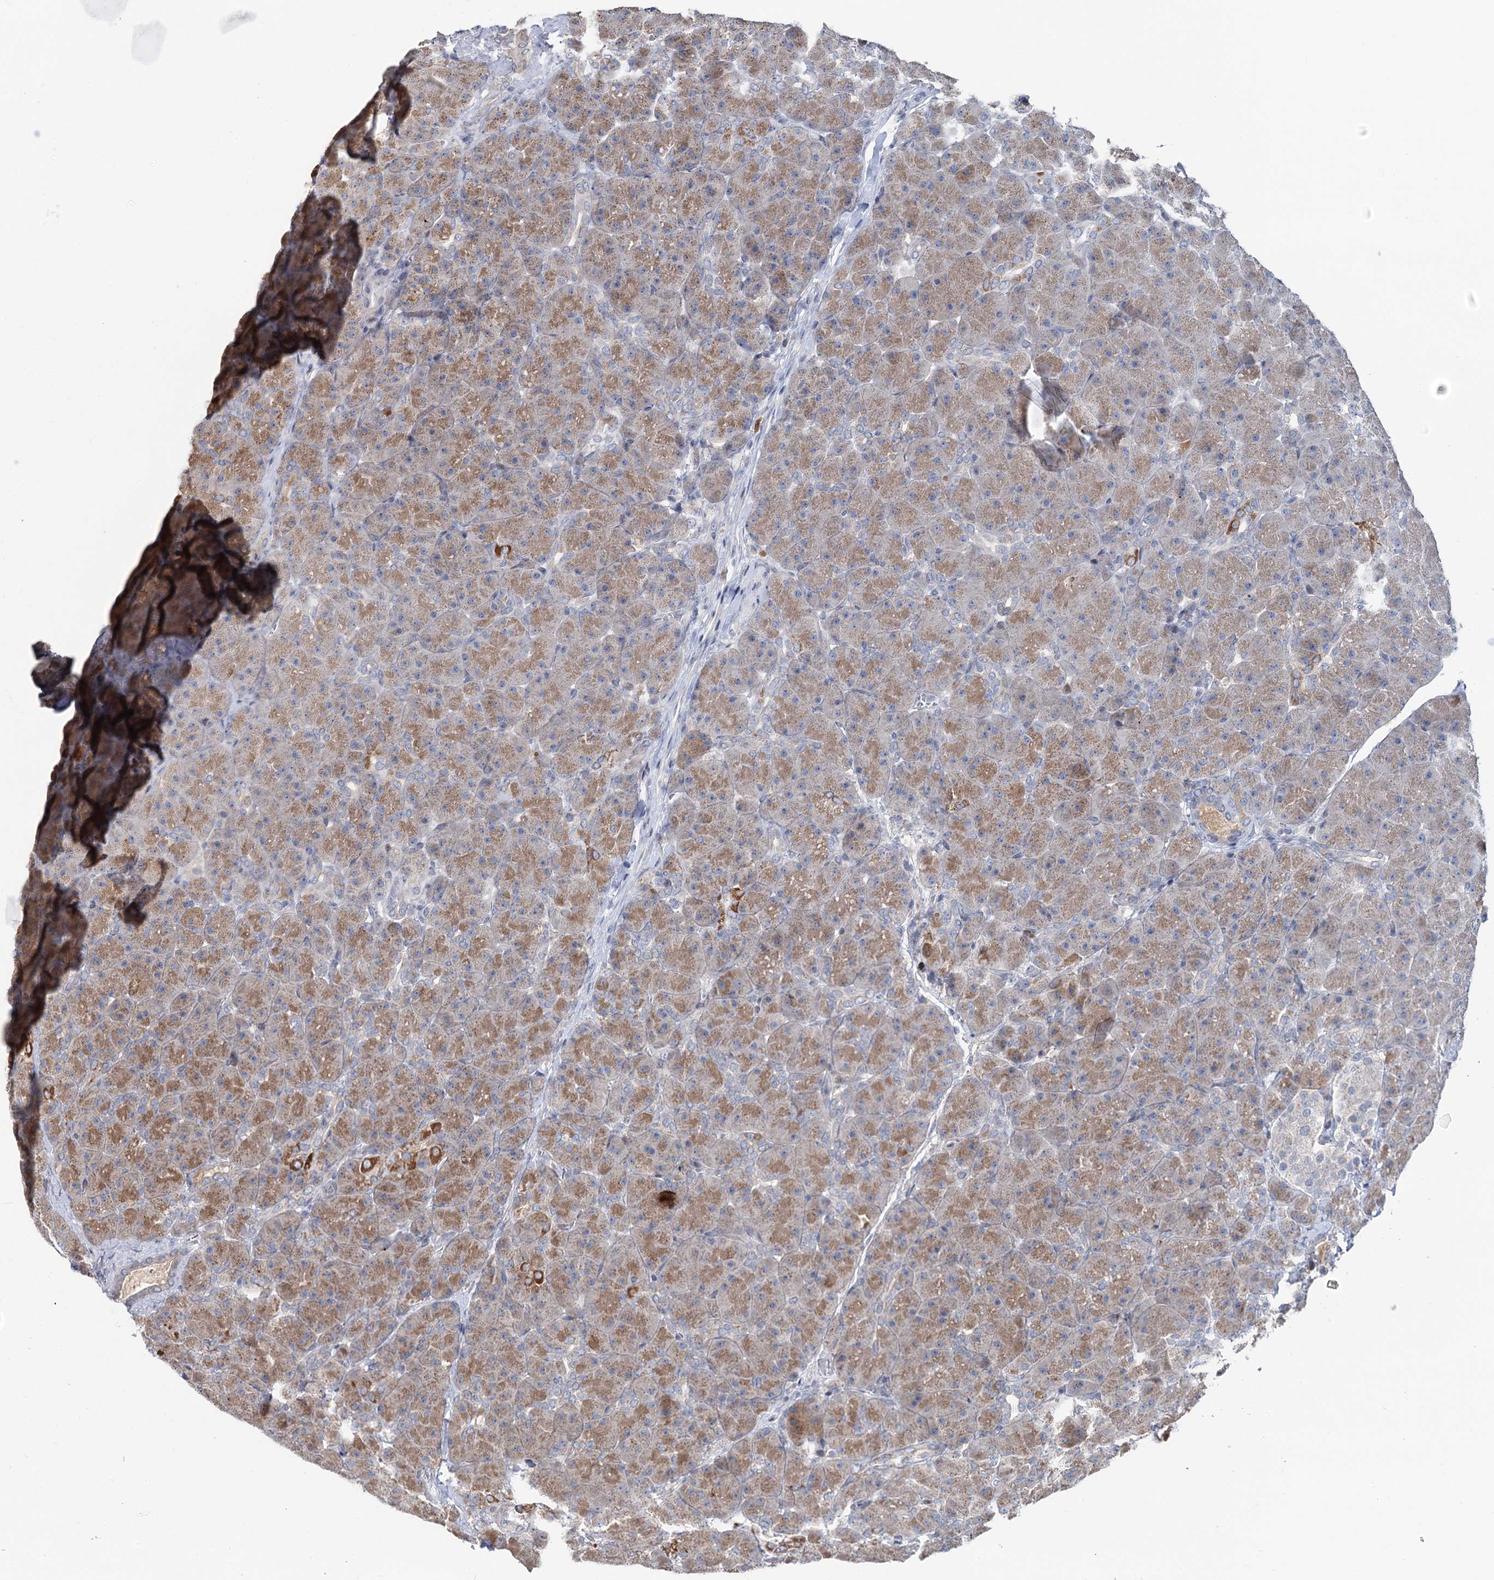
{"staining": {"intensity": "moderate", "quantity": ">75%", "location": "cytoplasmic/membranous"}, "tissue": "pancreas", "cell_type": "Exocrine glandular cells", "image_type": "normal", "snomed": [{"axis": "morphology", "description": "Normal tissue, NOS"}, {"axis": "topography", "description": "Pancreas"}], "caption": "Immunohistochemistry of normal human pancreas reveals medium levels of moderate cytoplasmic/membranous positivity in approximately >75% of exocrine glandular cells. (DAB (3,3'-diaminobenzidine) IHC, brown staining for protein, blue staining for nuclei).", "gene": "PTGR1", "patient": {"sex": "male", "age": 66}}